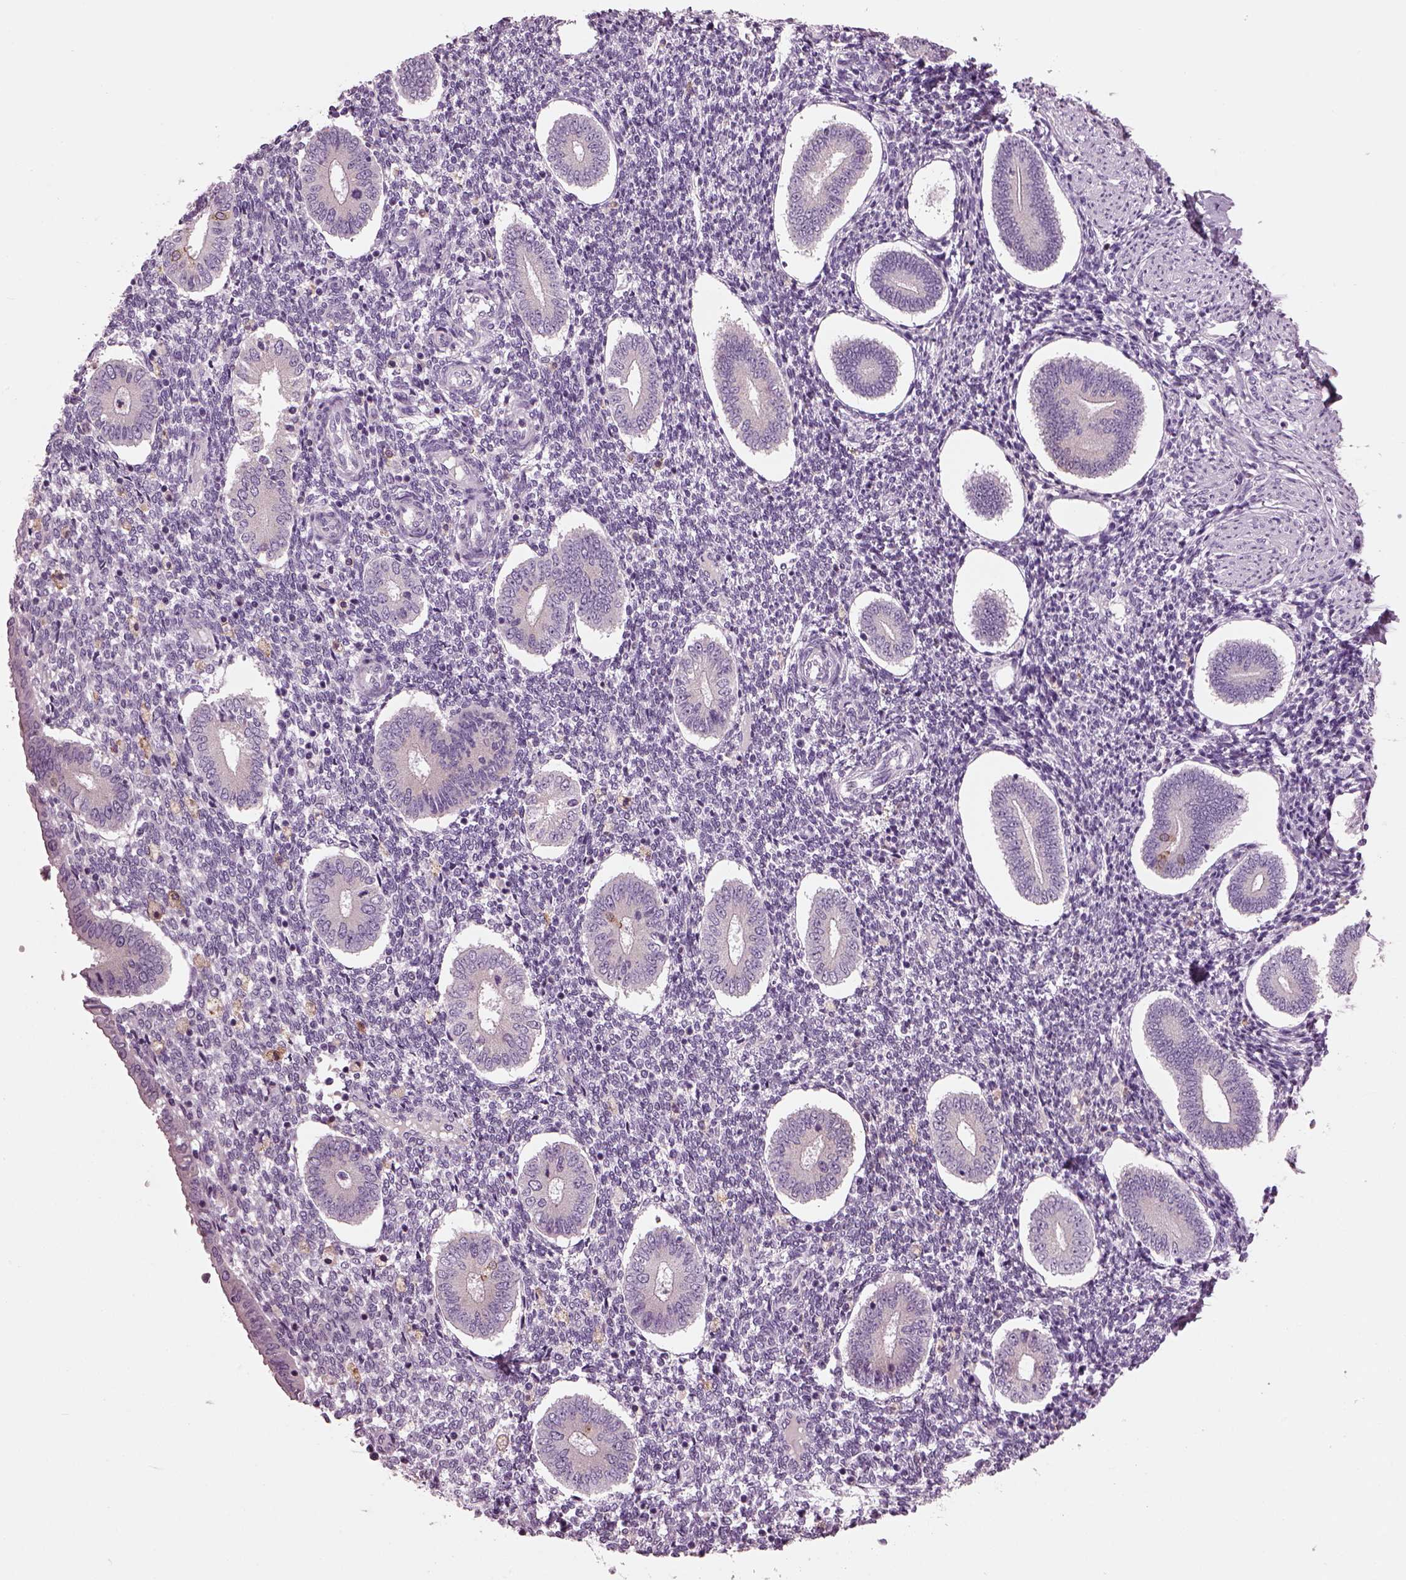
{"staining": {"intensity": "negative", "quantity": "none", "location": "none"}, "tissue": "endometrium", "cell_type": "Cells in endometrial stroma", "image_type": "normal", "snomed": [{"axis": "morphology", "description": "Normal tissue, NOS"}, {"axis": "topography", "description": "Endometrium"}], "caption": "Photomicrograph shows no significant protein expression in cells in endometrial stroma of benign endometrium.", "gene": "TMEM231", "patient": {"sex": "female", "age": 40}}